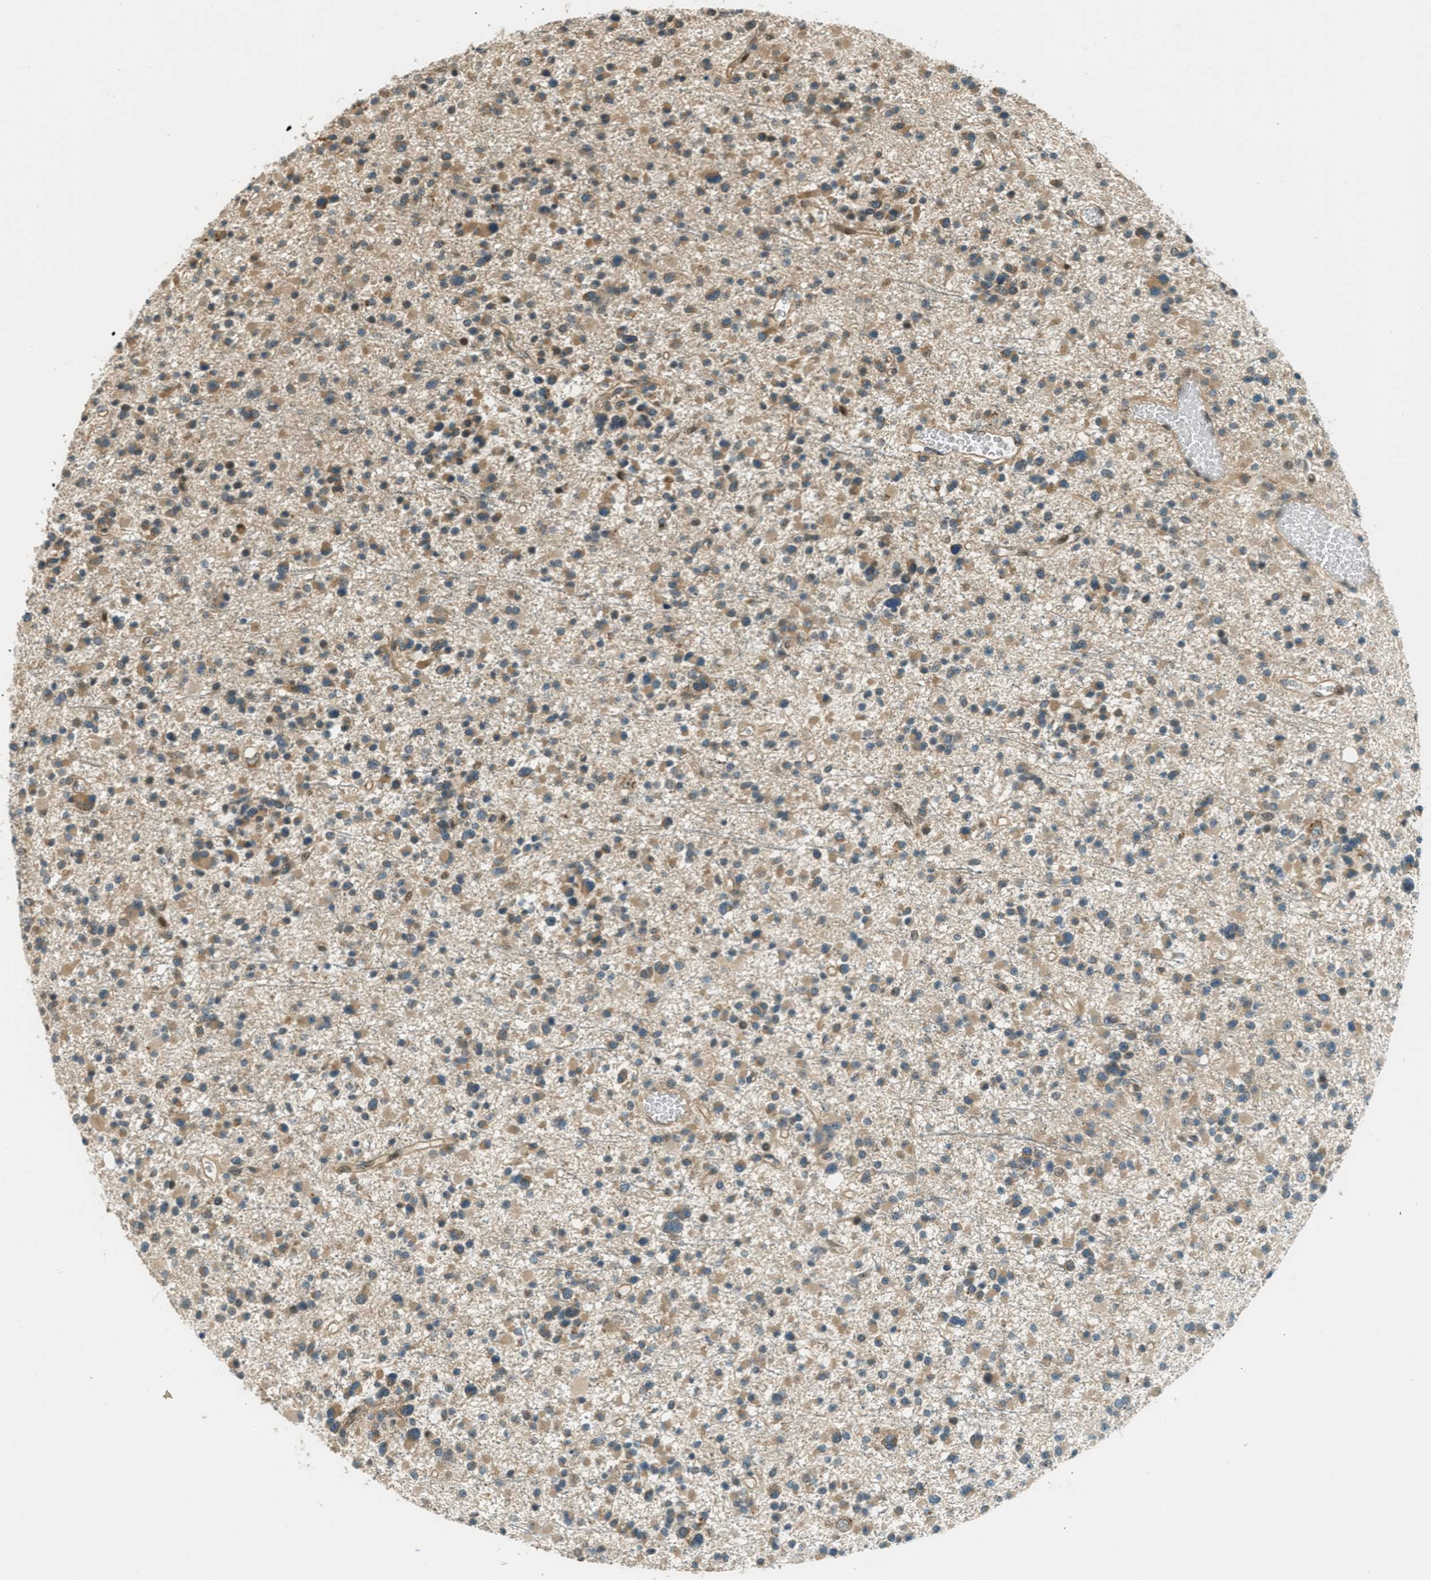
{"staining": {"intensity": "moderate", "quantity": ">75%", "location": "cytoplasmic/membranous"}, "tissue": "glioma", "cell_type": "Tumor cells", "image_type": "cancer", "snomed": [{"axis": "morphology", "description": "Glioma, malignant, Low grade"}, {"axis": "topography", "description": "Brain"}], "caption": "Malignant glioma (low-grade) was stained to show a protein in brown. There is medium levels of moderate cytoplasmic/membranous expression in about >75% of tumor cells.", "gene": "PTPN23", "patient": {"sex": "female", "age": 22}}